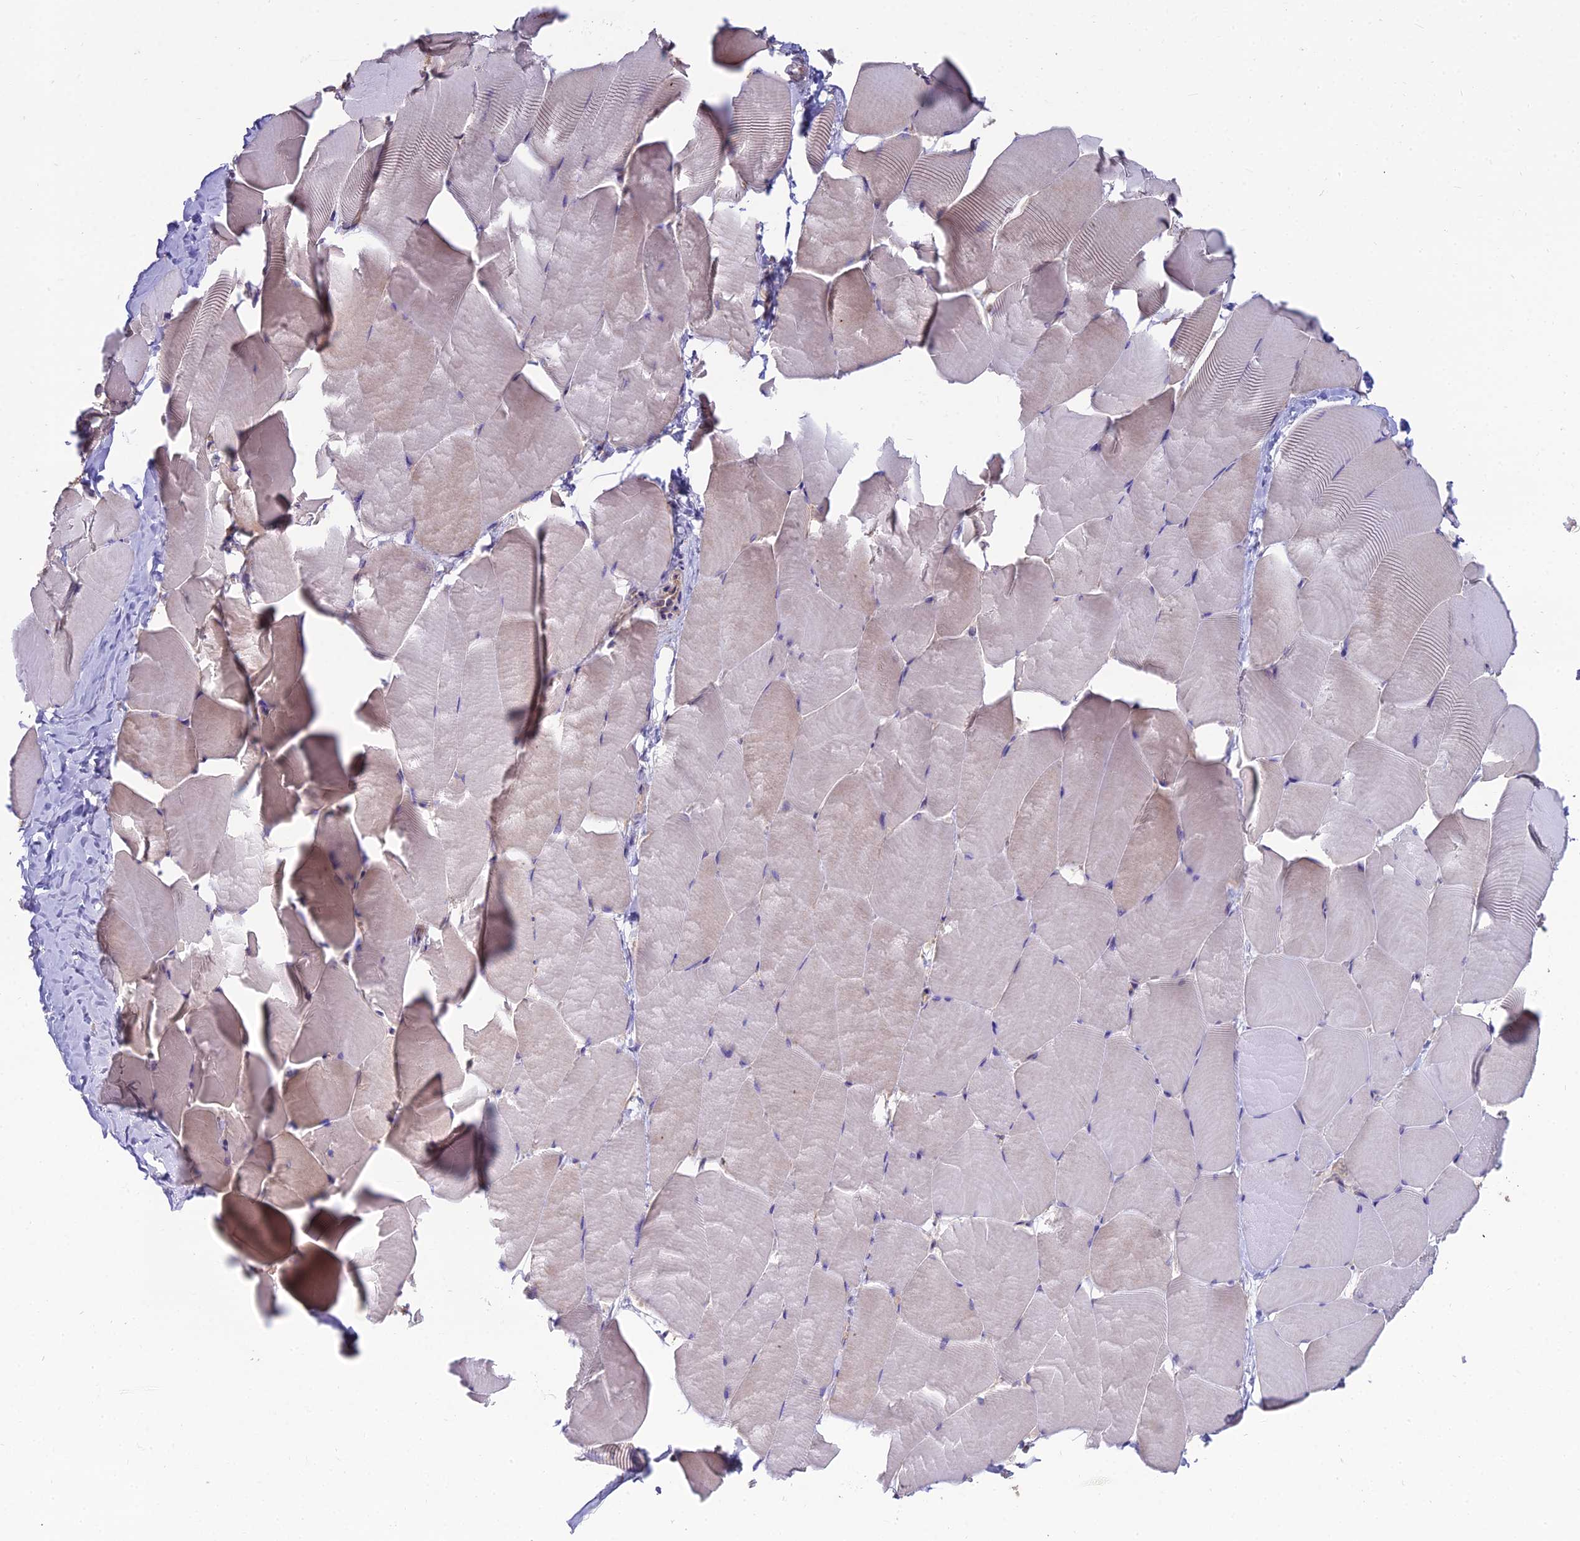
{"staining": {"intensity": "negative", "quantity": "none", "location": "none"}, "tissue": "skeletal muscle", "cell_type": "Myocytes", "image_type": "normal", "snomed": [{"axis": "morphology", "description": "Normal tissue, NOS"}, {"axis": "topography", "description": "Skeletal muscle"}], "caption": "Histopathology image shows no protein positivity in myocytes of benign skeletal muscle. (DAB (3,3'-diaminobenzidine) immunohistochemistry (IHC) with hematoxylin counter stain).", "gene": "MVD", "patient": {"sex": "male", "age": 25}}